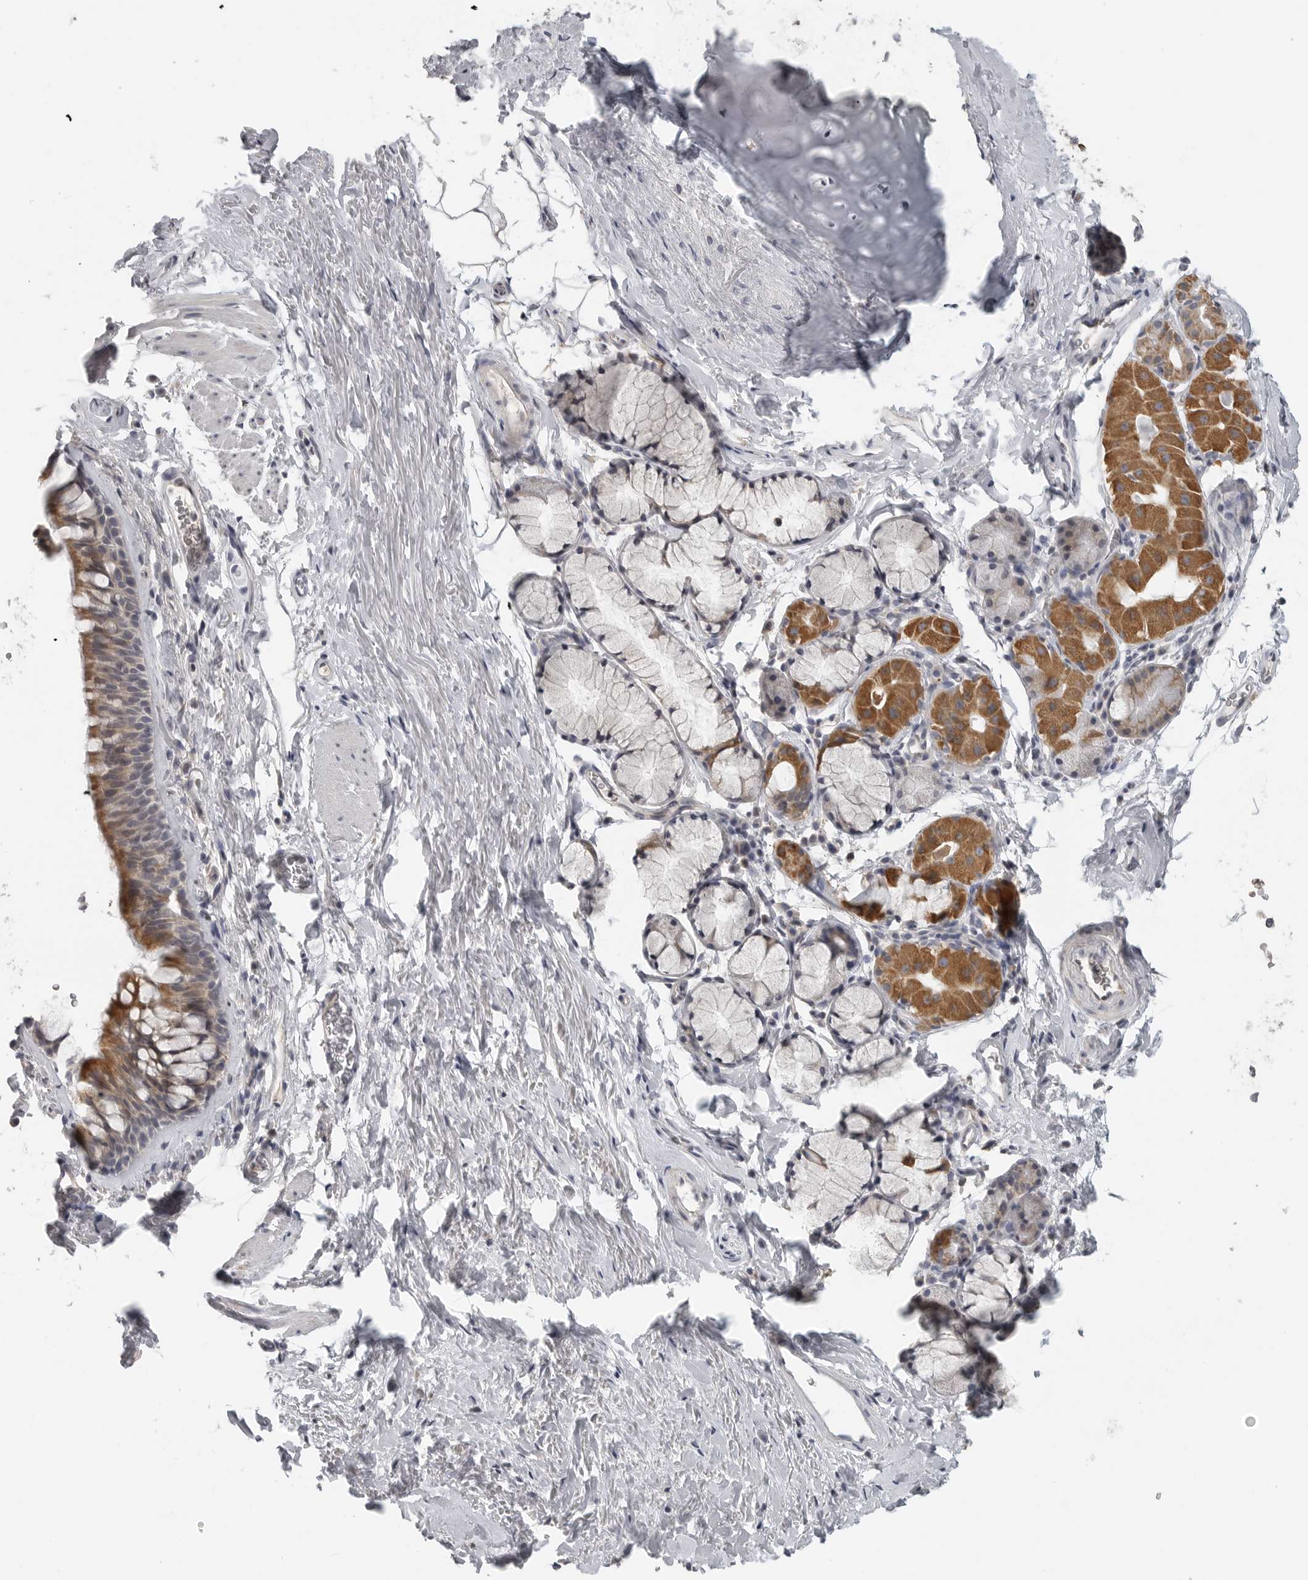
{"staining": {"intensity": "moderate", "quantity": ">75%", "location": "cytoplasmic/membranous"}, "tissue": "bronchus", "cell_type": "Respiratory epithelial cells", "image_type": "normal", "snomed": [{"axis": "morphology", "description": "Normal tissue, NOS"}, {"axis": "topography", "description": "Cartilage tissue"}, {"axis": "topography", "description": "Bronchus"}], "caption": "Immunohistochemical staining of normal bronchus displays medium levels of moderate cytoplasmic/membranous staining in approximately >75% of respiratory epithelial cells.", "gene": "RXFP3", "patient": {"sex": "female", "age": 53}}